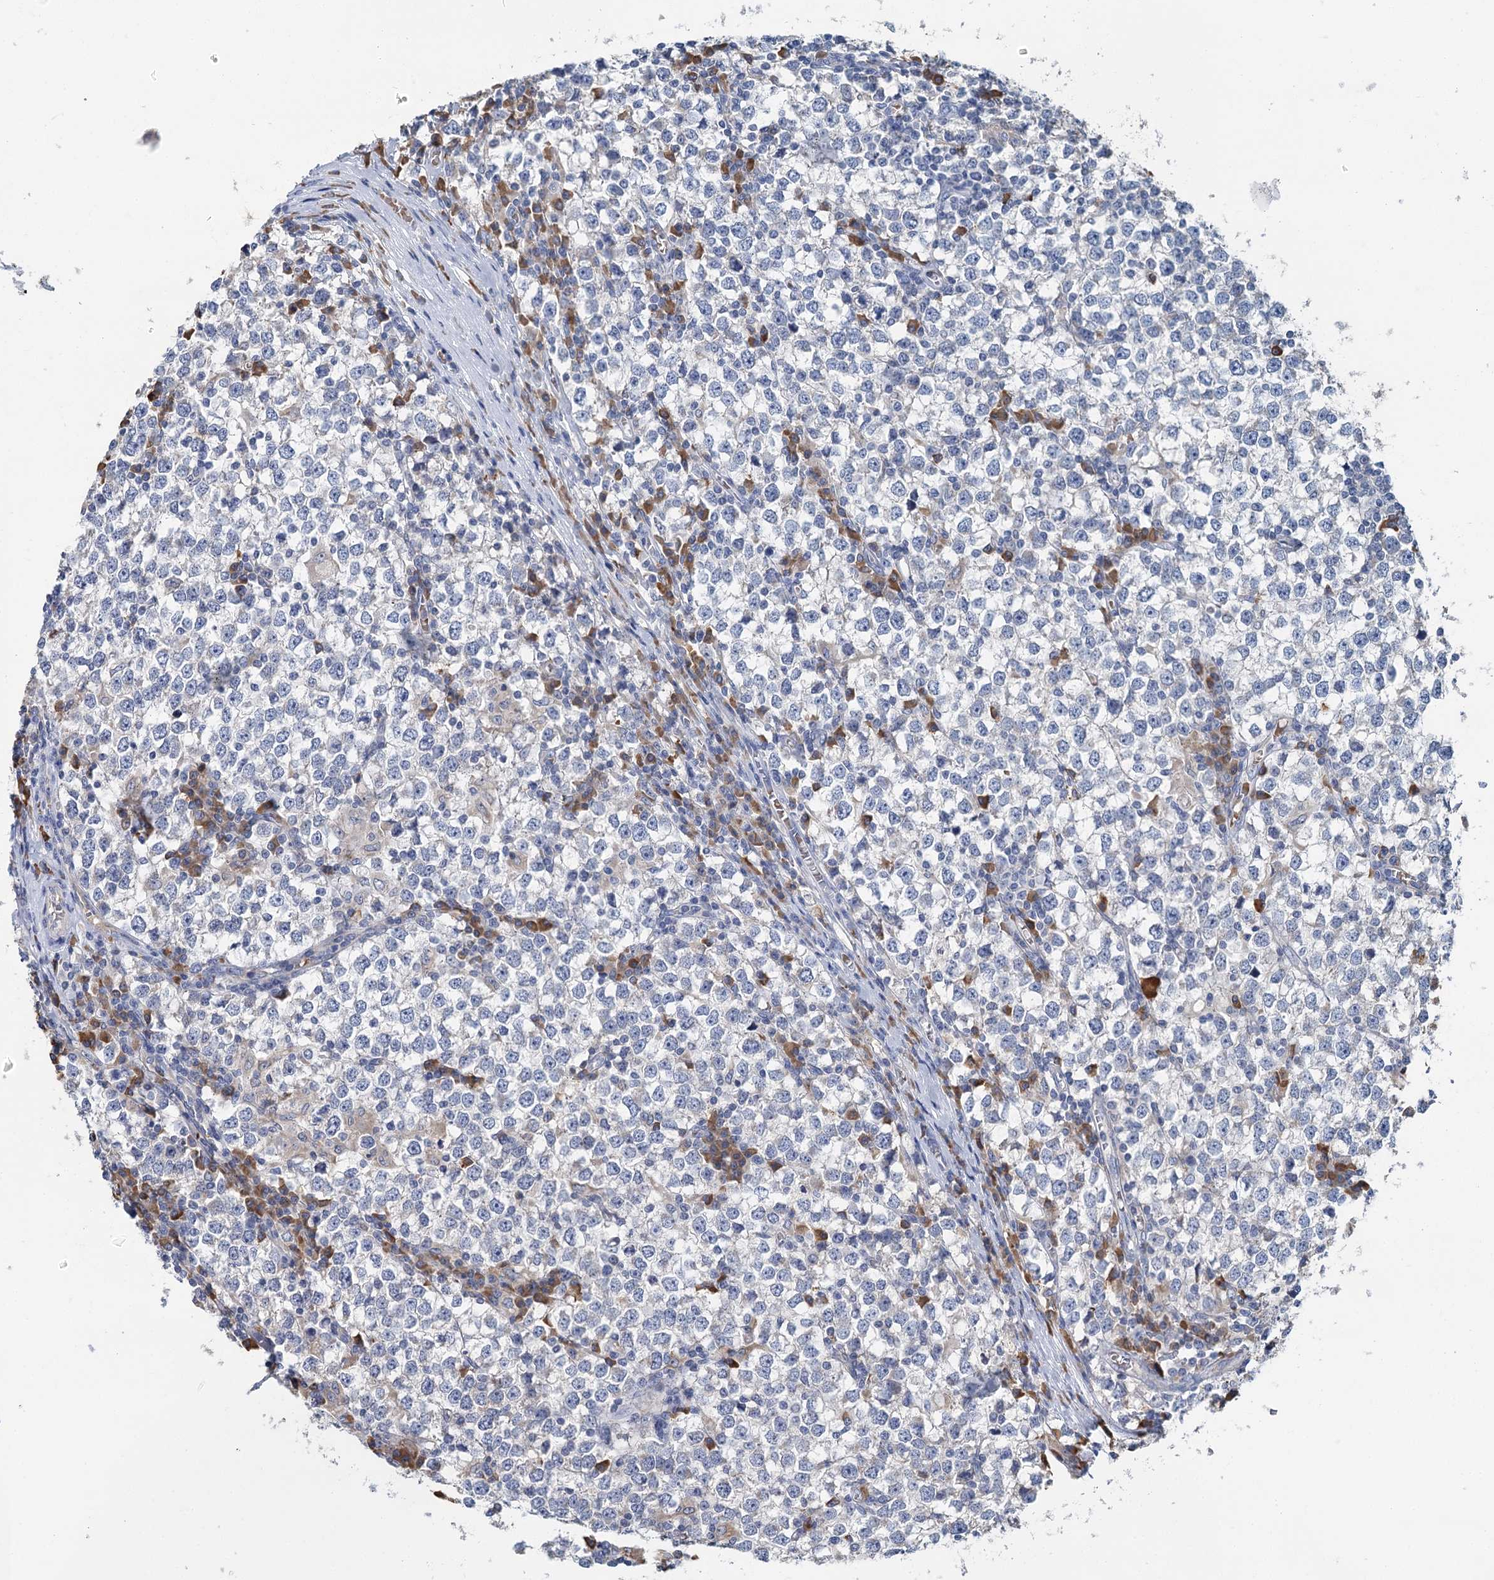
{"staining": {"intensity": "negative", "quantity": "none", "location": "none"}, "tissue": "testis cancer", "cell_type": "Tumor cells", "image_type": "cancer", "snomed": [{"axis": "morphology", "description": "Seminoma, NOS"}, {"axis": "topography", "description": "Testis"}], "caption": "IHC of seminoma (testis) reveals no staining in tumor cells.", "gene": "ANKRD16", "patient": {"sex": "male", "age": 65}}